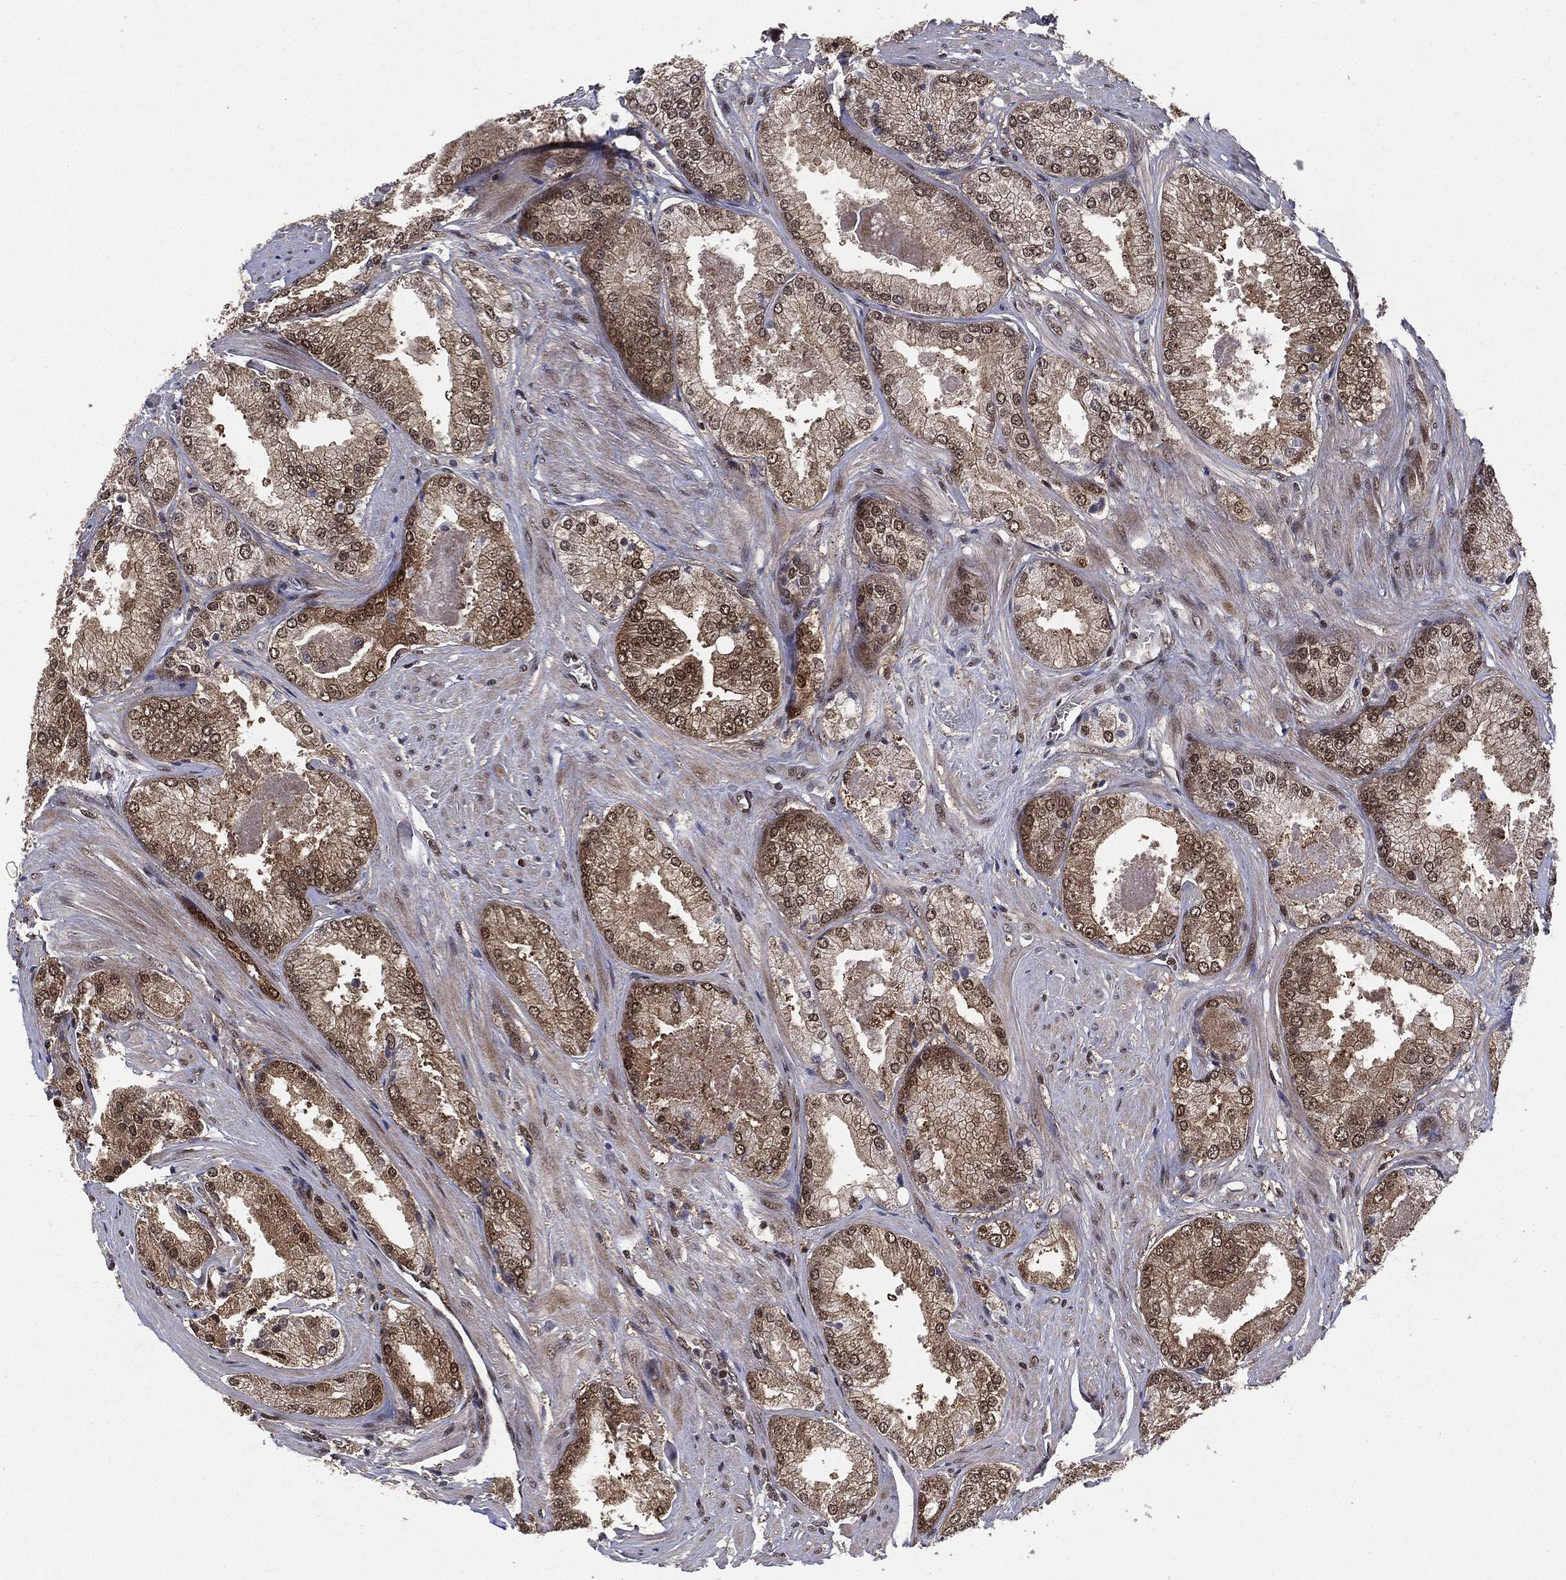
{"staining": {"intensity": "weak", "quantity": "25%-75%", "location": "cytoplasmic/membranous,nuclear"}, "tissue": "prostate cancer", "cell_type": "Tumor cells", "image_type": "cancer", "snomed": [{"axis": "morphology", "description": "Adenocarcinoma, Low grade"}, {"axis": "topography", "description": "Prostate"}], "caption": "Protein positivity by IHC shows weak cytoplasmic/membranous and nuclear expression in approximately 25%-75% of tumor cells in prostate cancer (adenocarcinoma (low-grade)).", "gene": "PTPA", "patient": {"sex": "male", "age": 68}}